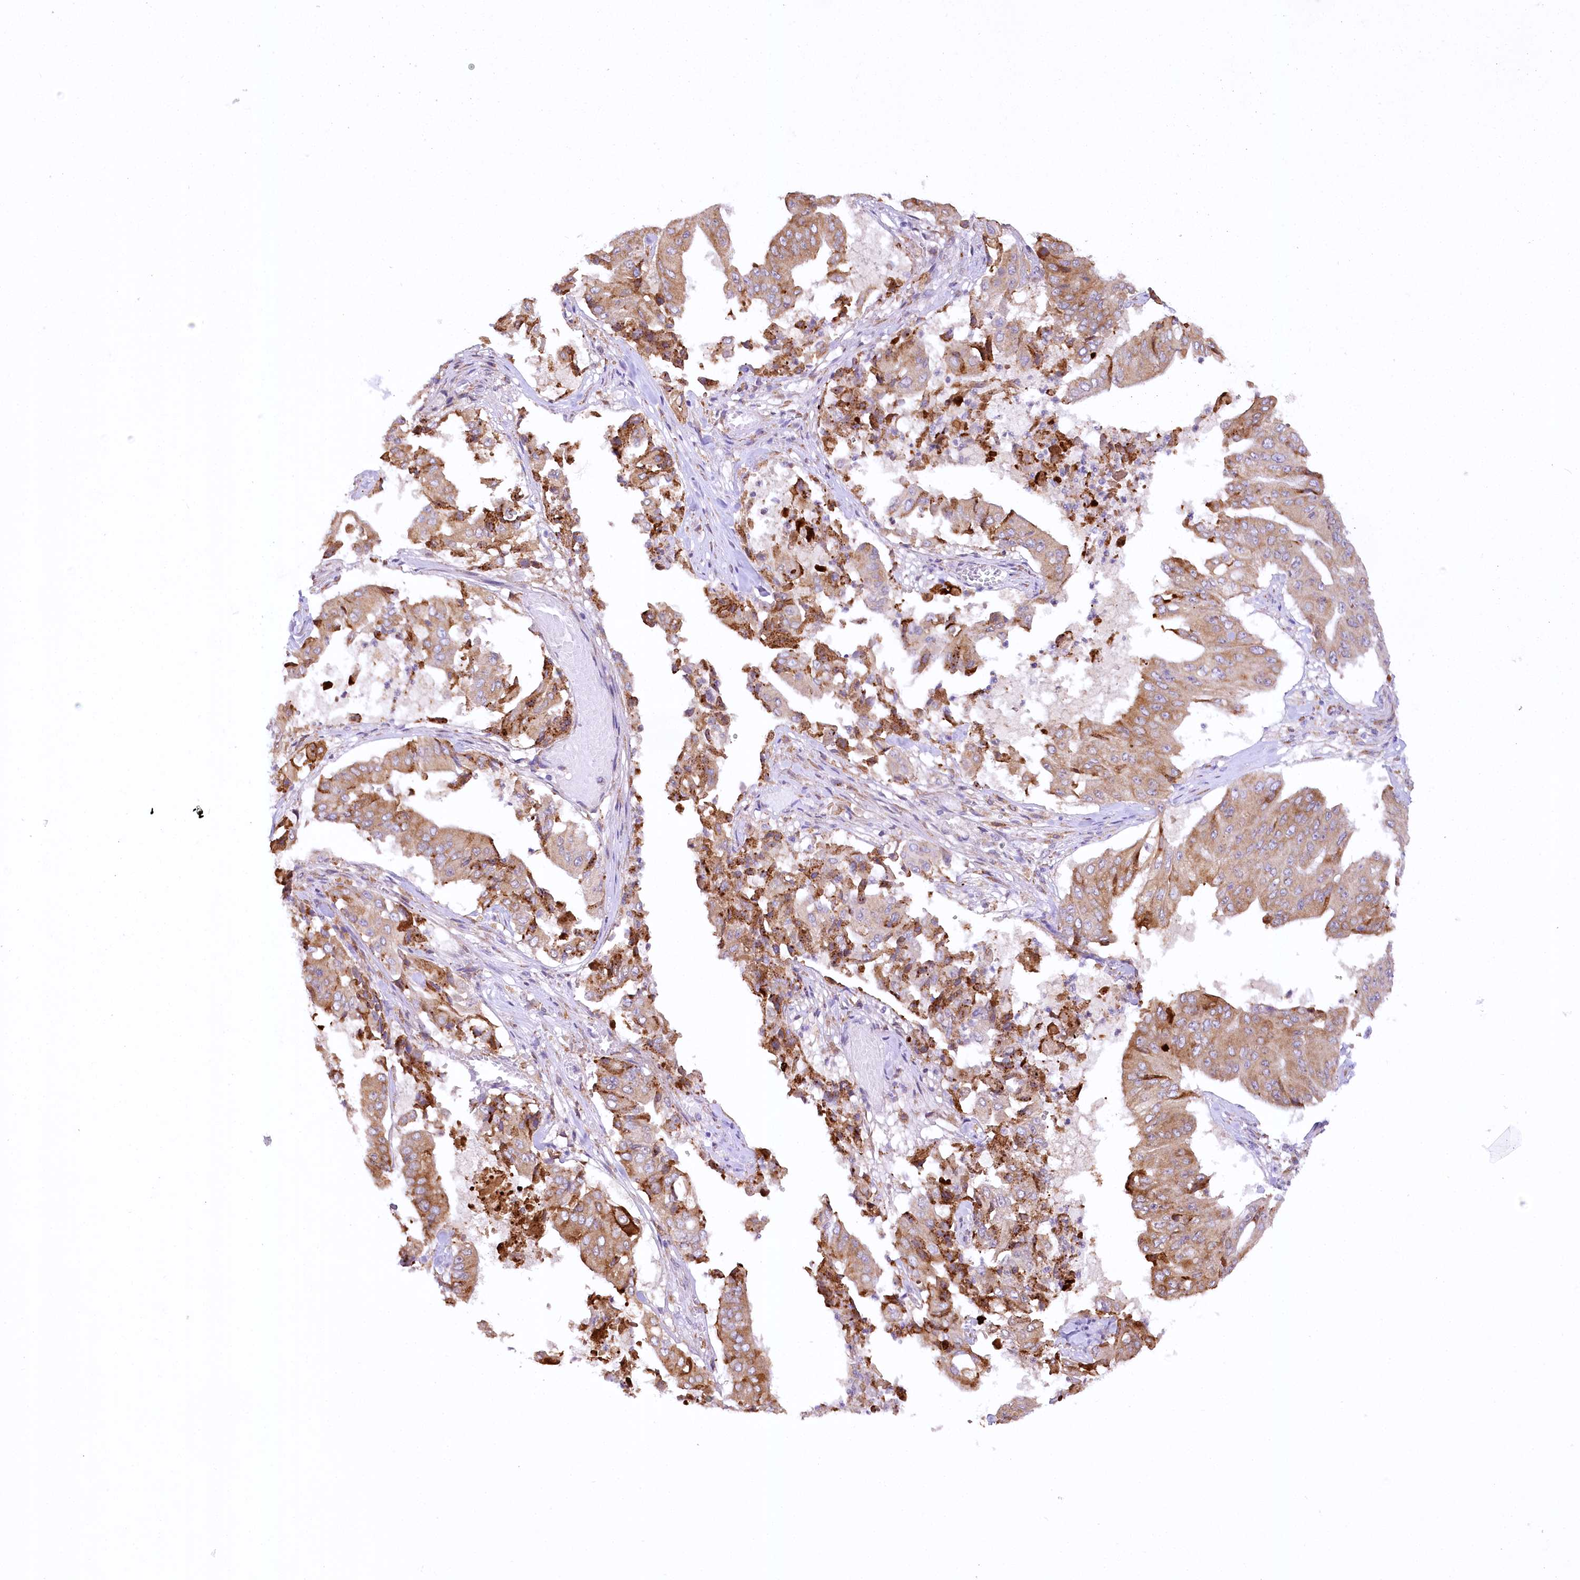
{"staining": {"intensity": "moderate", "quantity": "25%-75%", "location": "cytoplasmic/membranous"}, "tissue": "pancreatic cancer", "cell_type": "Tumor cells", "image_type": "cancer", "snomed": [{"axis": "morphology", "description": "Adenocarcinoma, NOS"}, {"axis": "topography", "description": "Pancreas"}], "caption": "Protein staining by immunohistochemistry demonstrates moderate cytoplasmic/membranous staining in approximately 25%-75% of tumor cells in adenocarcinoma (pancreatic).", "gene": "NCKAP5", "patient": {"sex": "female", "age": 77}}